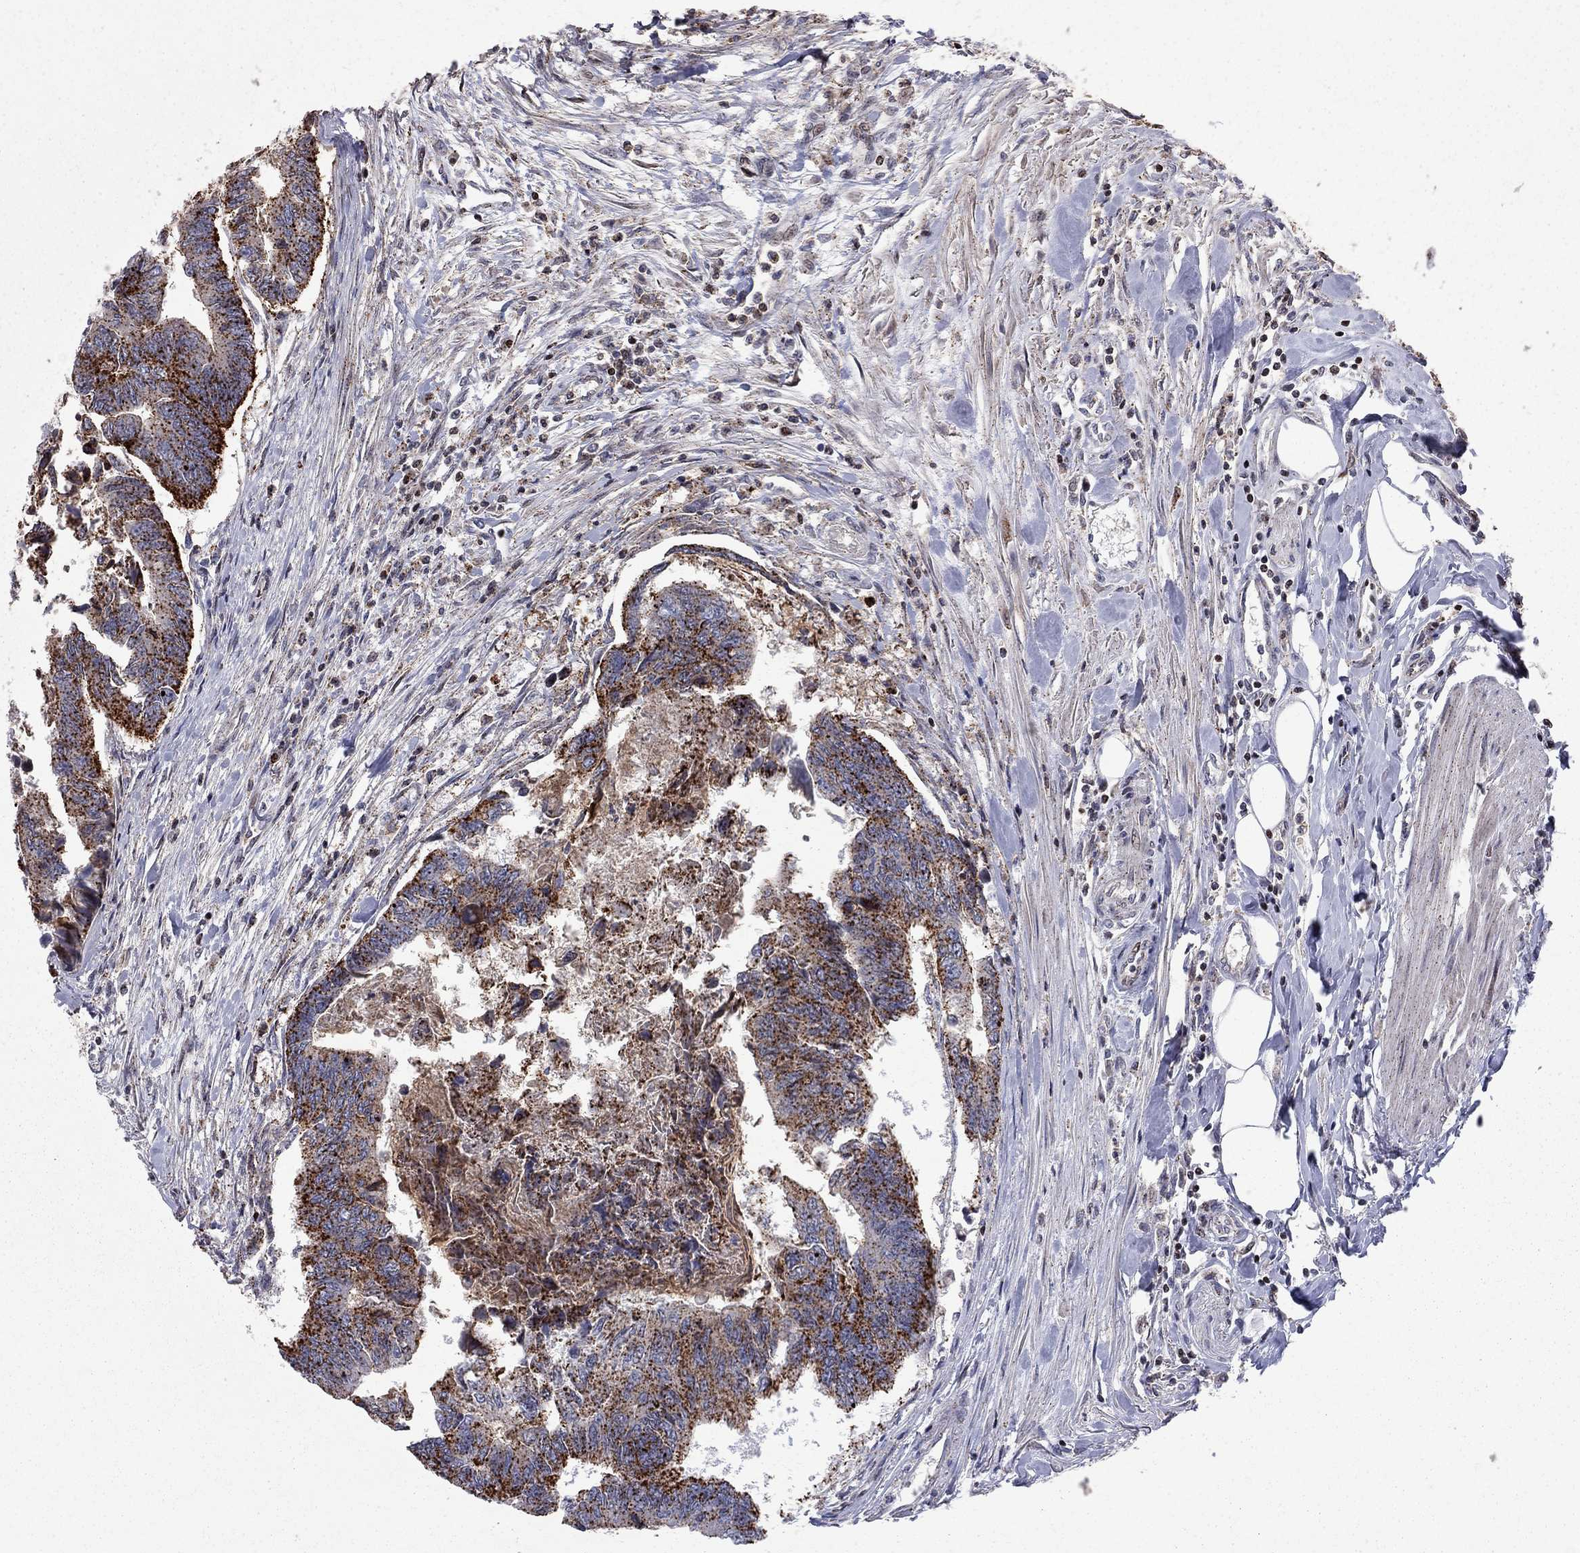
{"staining": {"intensity": "strong", "quantity": ">75%", "location": "cytoplasmic/membranous"}, "tissue": "colorectal cancer", "cell_type": "Tumor cells", "image_type": "cancer", "snomed": [{"axis": "morphology", "description": "Adenocarcinoma, NOS"}, {"axis": "topography", "description": "Colon"}], "caption": "Immunohistochemical staining of colorectal adenocarcinoma shows strong cytoplasmic/membranous protein positivity in about >75% of tumor cells. (Stains: DAB in brown, nuclei in blue, Microscopy: brightfield microscopy at high magnification).", "gene": "ERN2", "patient": {"sex": "female", "age": 65}}